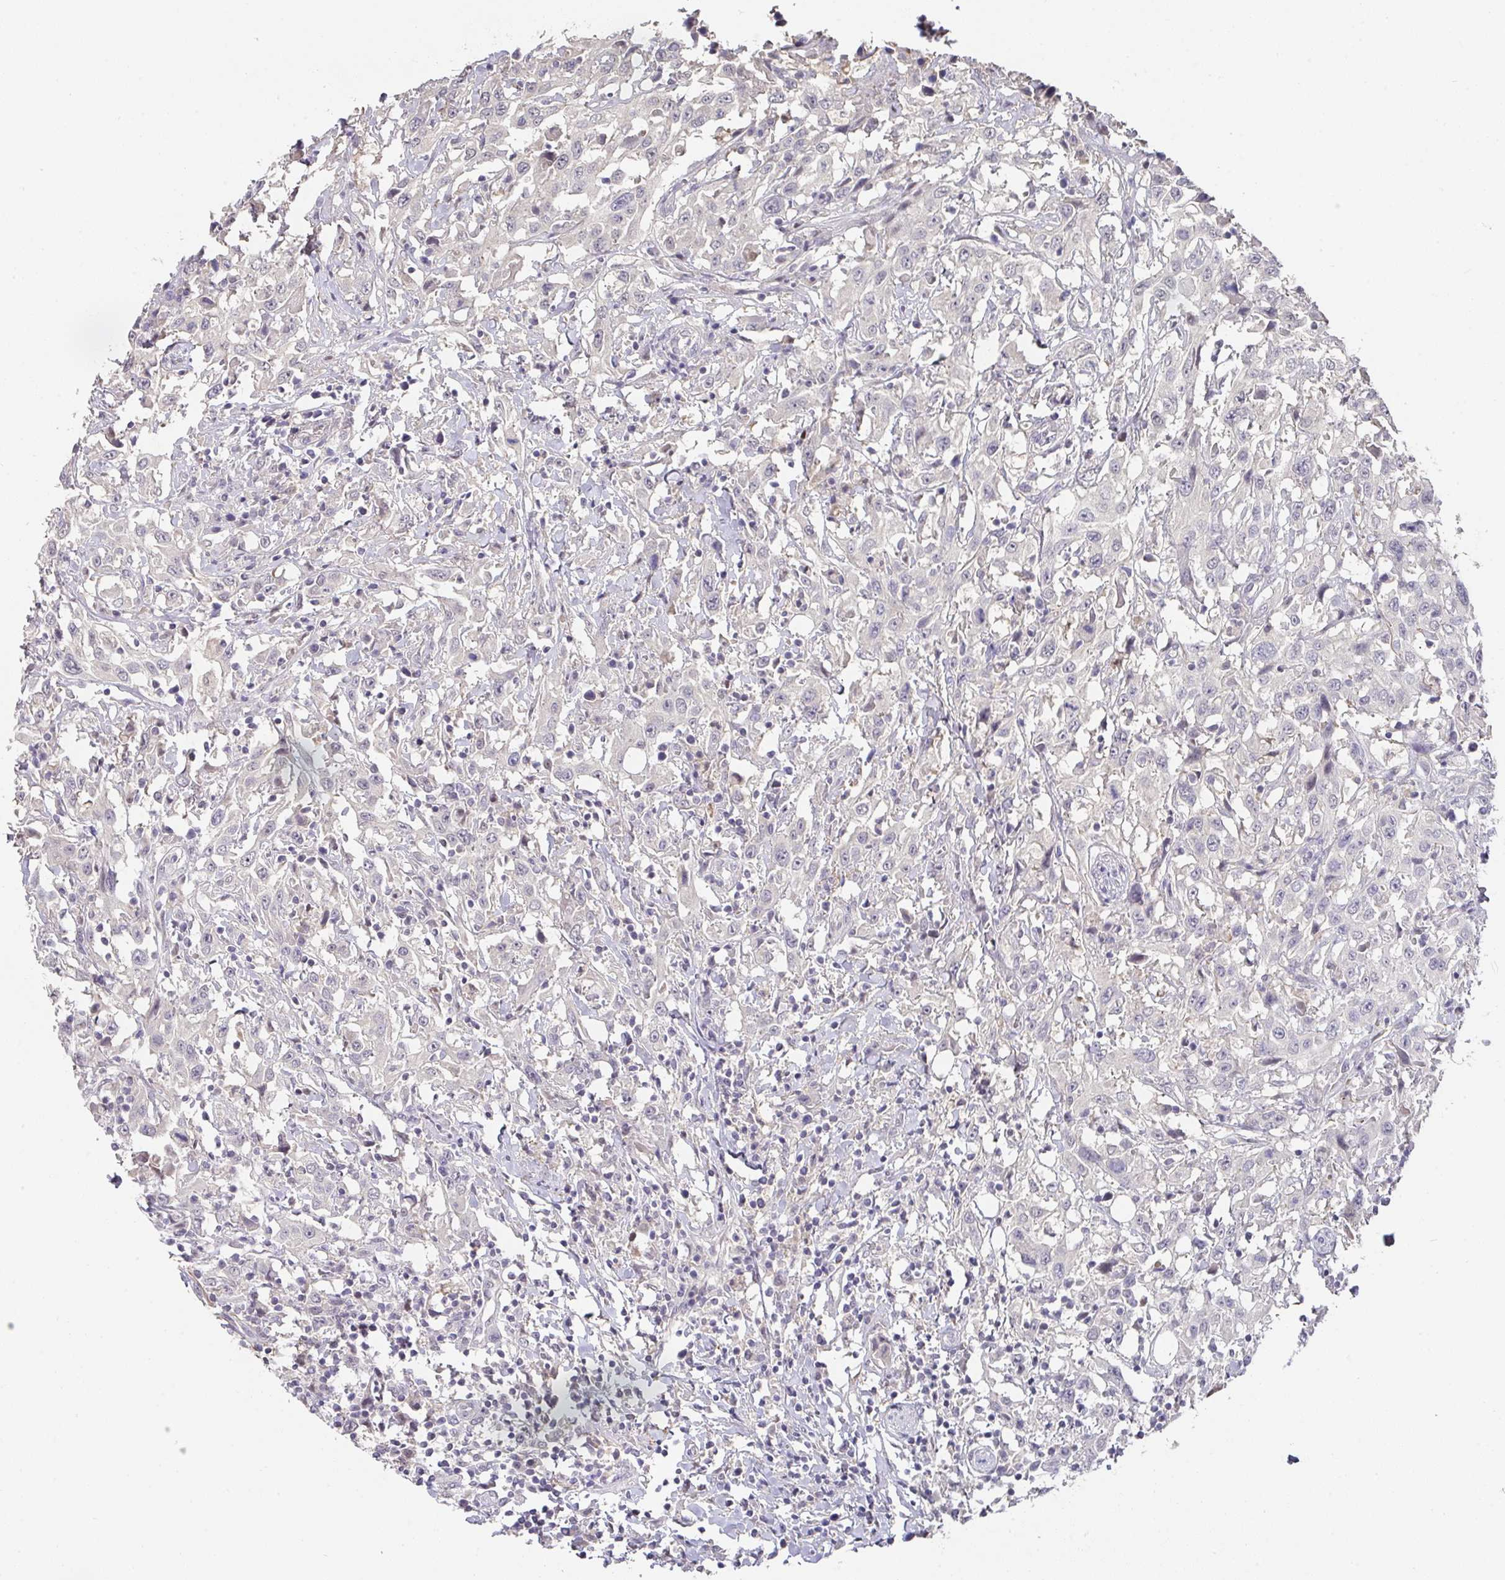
{"staining": {"intensity": "negative", "quantity": "none", "location": "none"}, "tissue": "urothelial cancer", "cell_type": "Tumor cells", "image_type": "cancer", "snomed": [{"axis": "morphology", "description": "Urothelial carcinoma, High grade"}, {"axis": "topography", "description": "Urinary bladder"}], "caption": "Tumor cells show no significant protein staining in urothelial carcinoma (high-grade).", "gene": "FOXN4", "patient": {"sex": "male", "age": 61}}